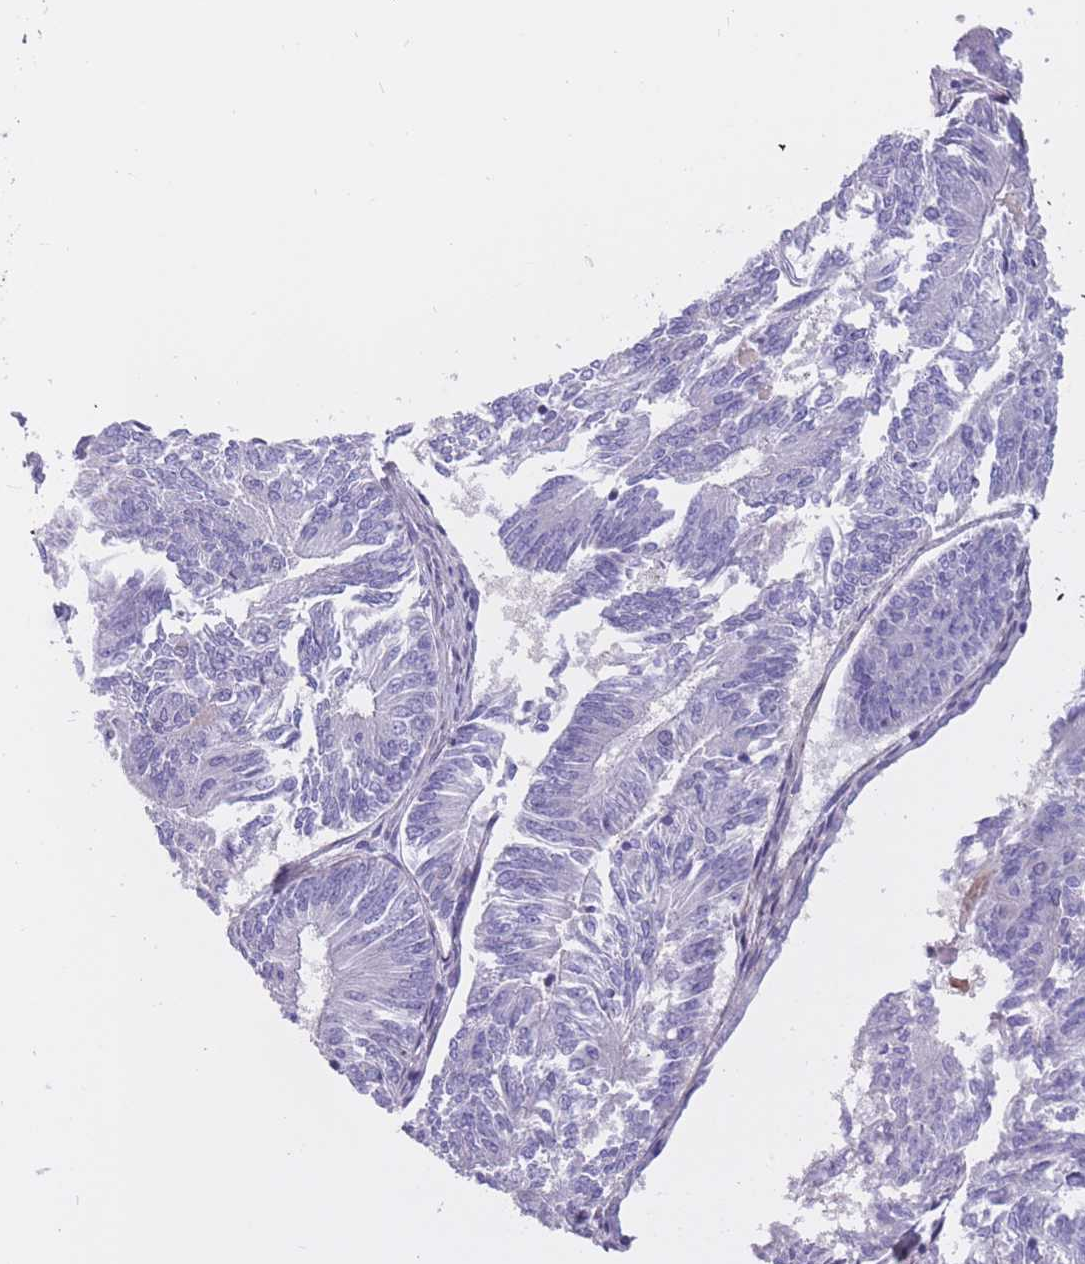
{"staining": {"intensity": "negative", "quantity": "none", "location": "none"}, "tissue": "endometrial cancer", "cell_type": "Tumor cells", "image_type": "cancer", "snomed": [{"axis": "morphology", "description": "Adenocarcinoma, NOS"}, {"axis": "topography", "description": "Endometrium"}], "caption": "IHC micrograph of endometrial cancer stained for a protein (brown), which demonstrates no expression in tumor cells.", "gene": "BCL9L", "patient": {"sex": "female", "age": 58}}